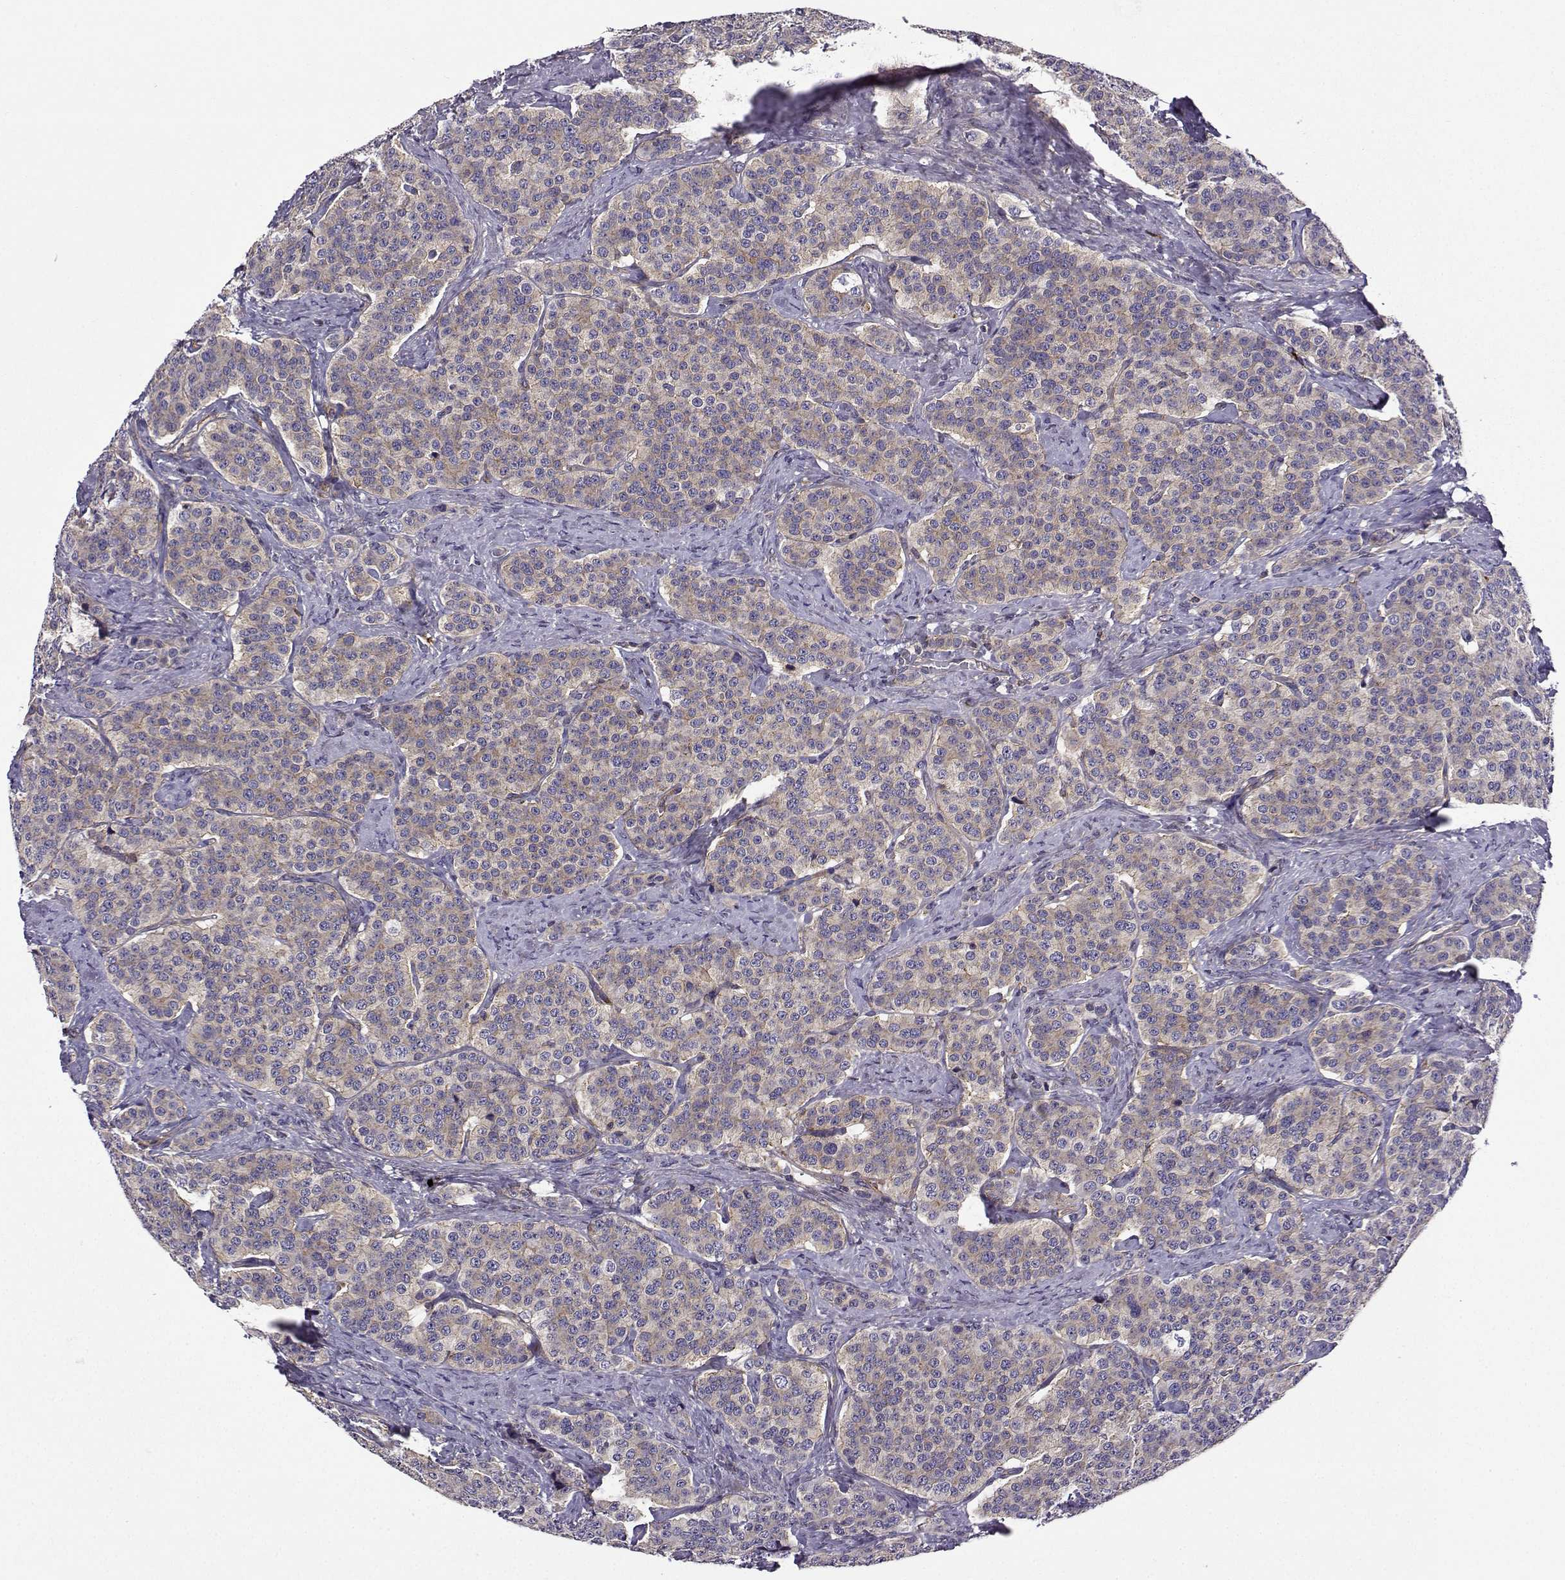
{"staining": {"intensity": "weak", "quantity": ">75%", "location": "cytoplasmic/membranous"}, "tissue": "carcinoid", "cell_type": "Tumor cells", "image_type": "cancer", "snomed": [{"axis": "morphology", "description": "Carcinoid, malignant, NOS"}, {"axis": "topography", "description": "Small intestine"}], "caption": "Tumor cells exhibit weak cytoplasmic/membranous expression in about >75% of cells in malignant carcinoid. Using DAB (3,3'-diaminobenzidine) (brown) and hematoxylin (blue) stains, captured at high magnification using brightfield microscopy.", "gene": "ITGB8", "patient": {"sex": "female", "age": 58}}